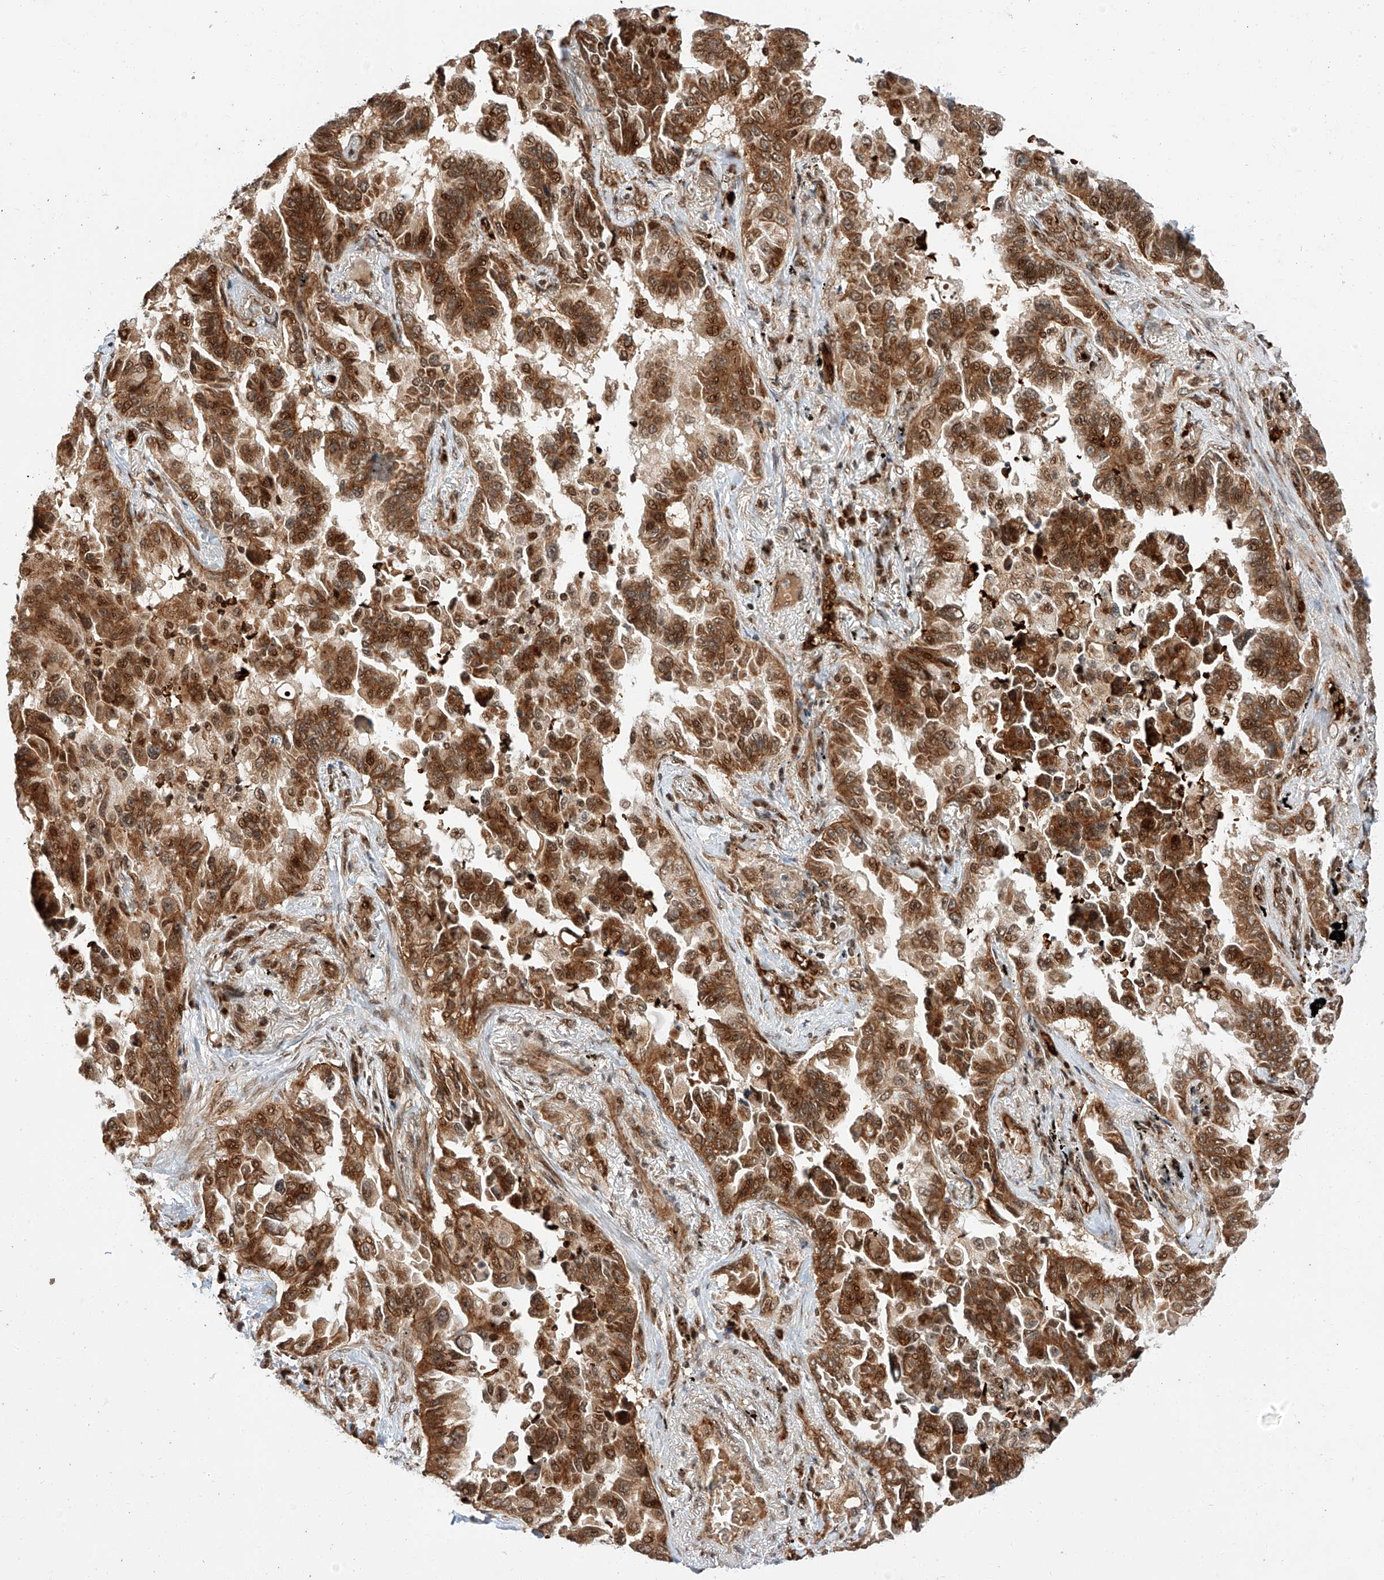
{"staining": {"intensity": "strong", "quantity": ">75%", "location": "cytoplasmic/membranous,nuclear"}, "tissue": "lung cancer", "cell_type": "Tumor cells", "image_type": "cancer", "snomed": [{"axis": "morphology", "description": "Adenocarcinoma, NOS"}, {"axis": "topography", "description": "Lung"}], "caption": "Immunohistochemical staining of lung cancer shows high levels of strong cytoplasmic/membranous and nuclear protein expression in approximately >75% of tumor cells.", "gene": "THTPA", "patient": {"sex": "female", "age": 67}}